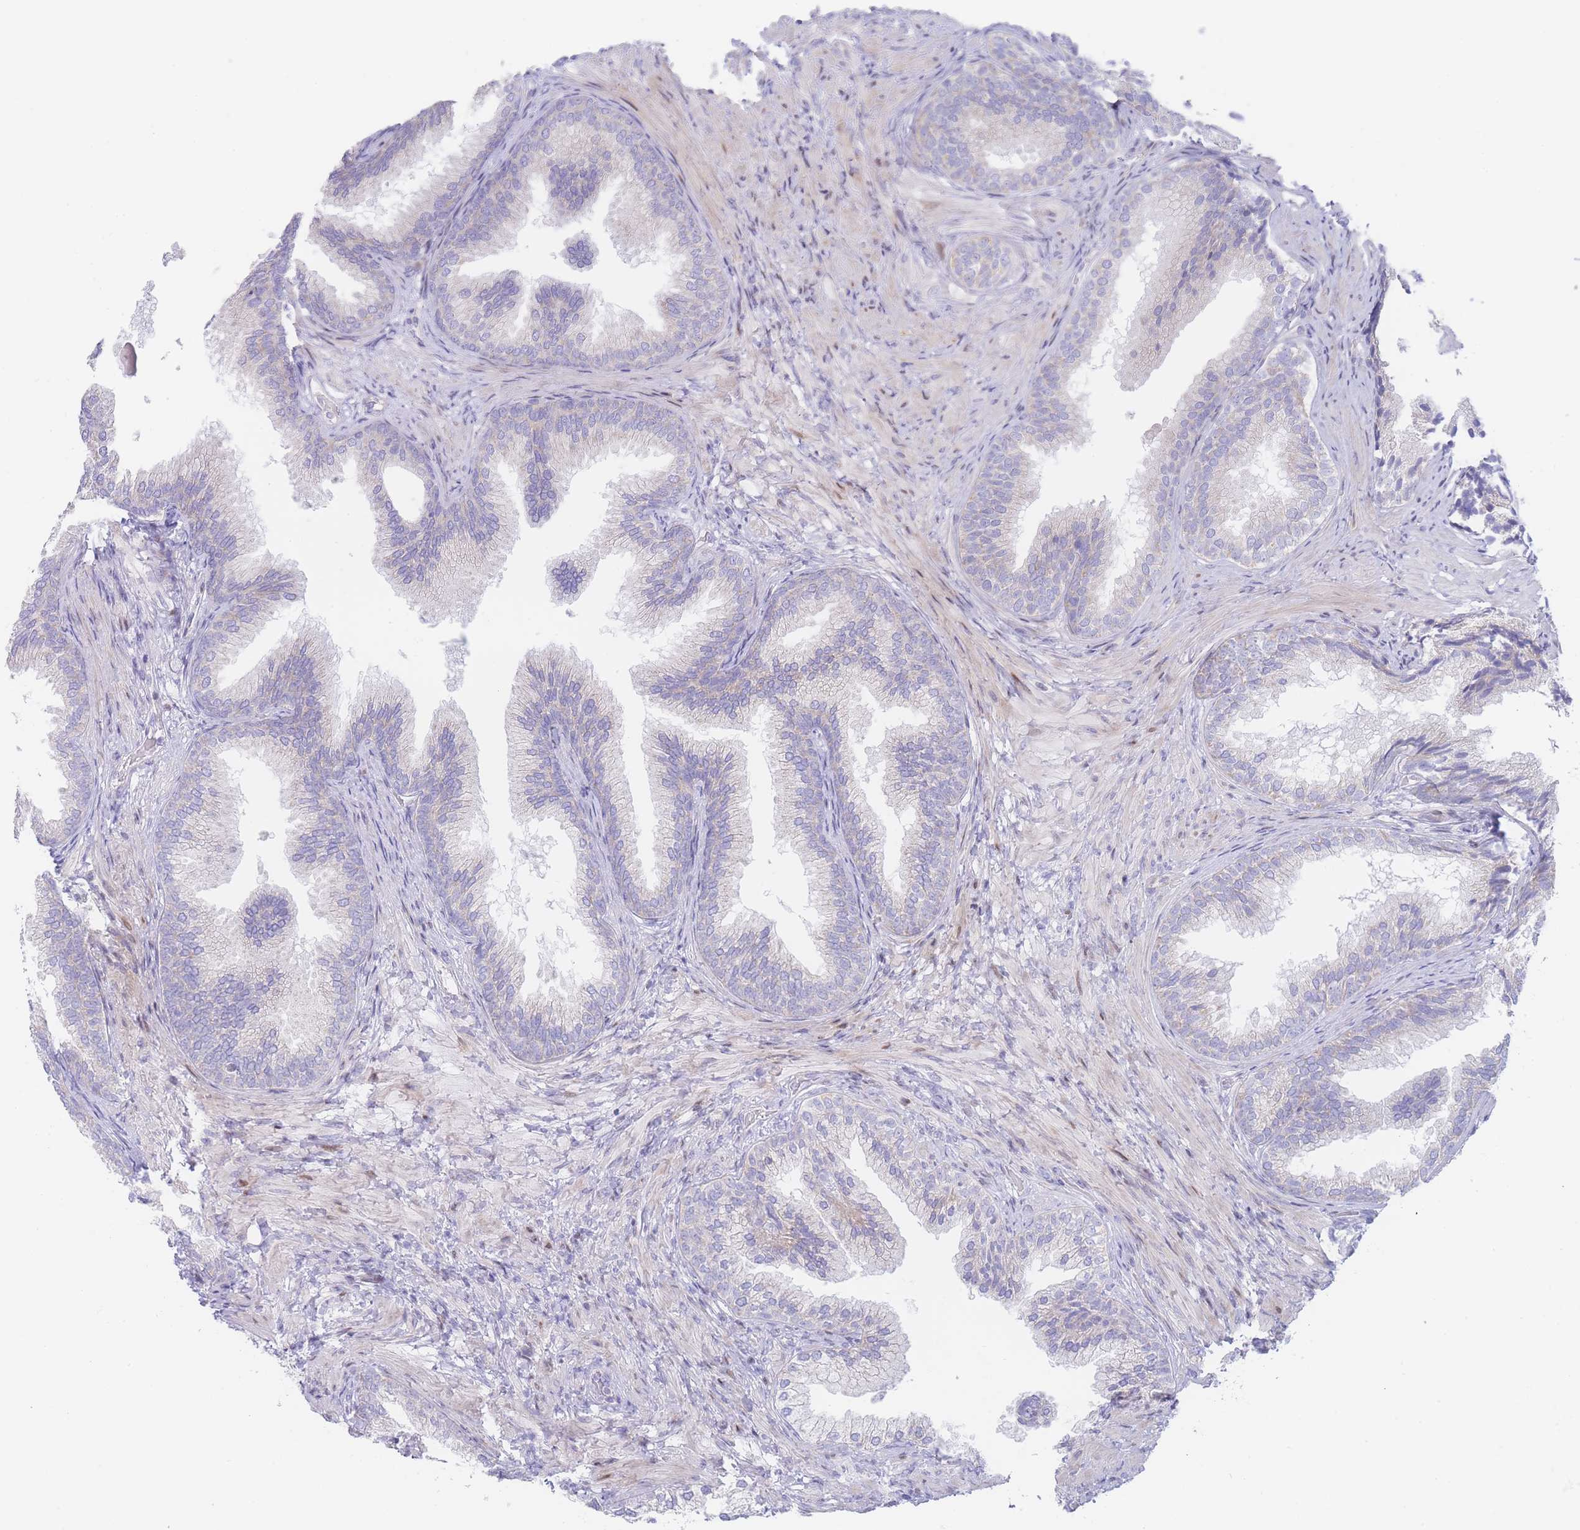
{"staining": {"intensity": "weak", "quantity": "<25%", "location": "cytoplasmic/membranous"}, "tissue": "prostate", "cell_type": "Glandular cells", "image_type": "normal", "snomed": [{"axis": "morphology", "description": "Normal tissue, NOS"}, {"axis": "topography", "description": "Prostate"}], "caption": "Prostate stained for a protein using immunohistochemistry displays no staining glandular cells.", "gene": "GPAM", "patient": {"sex": "male", "age": 76}}